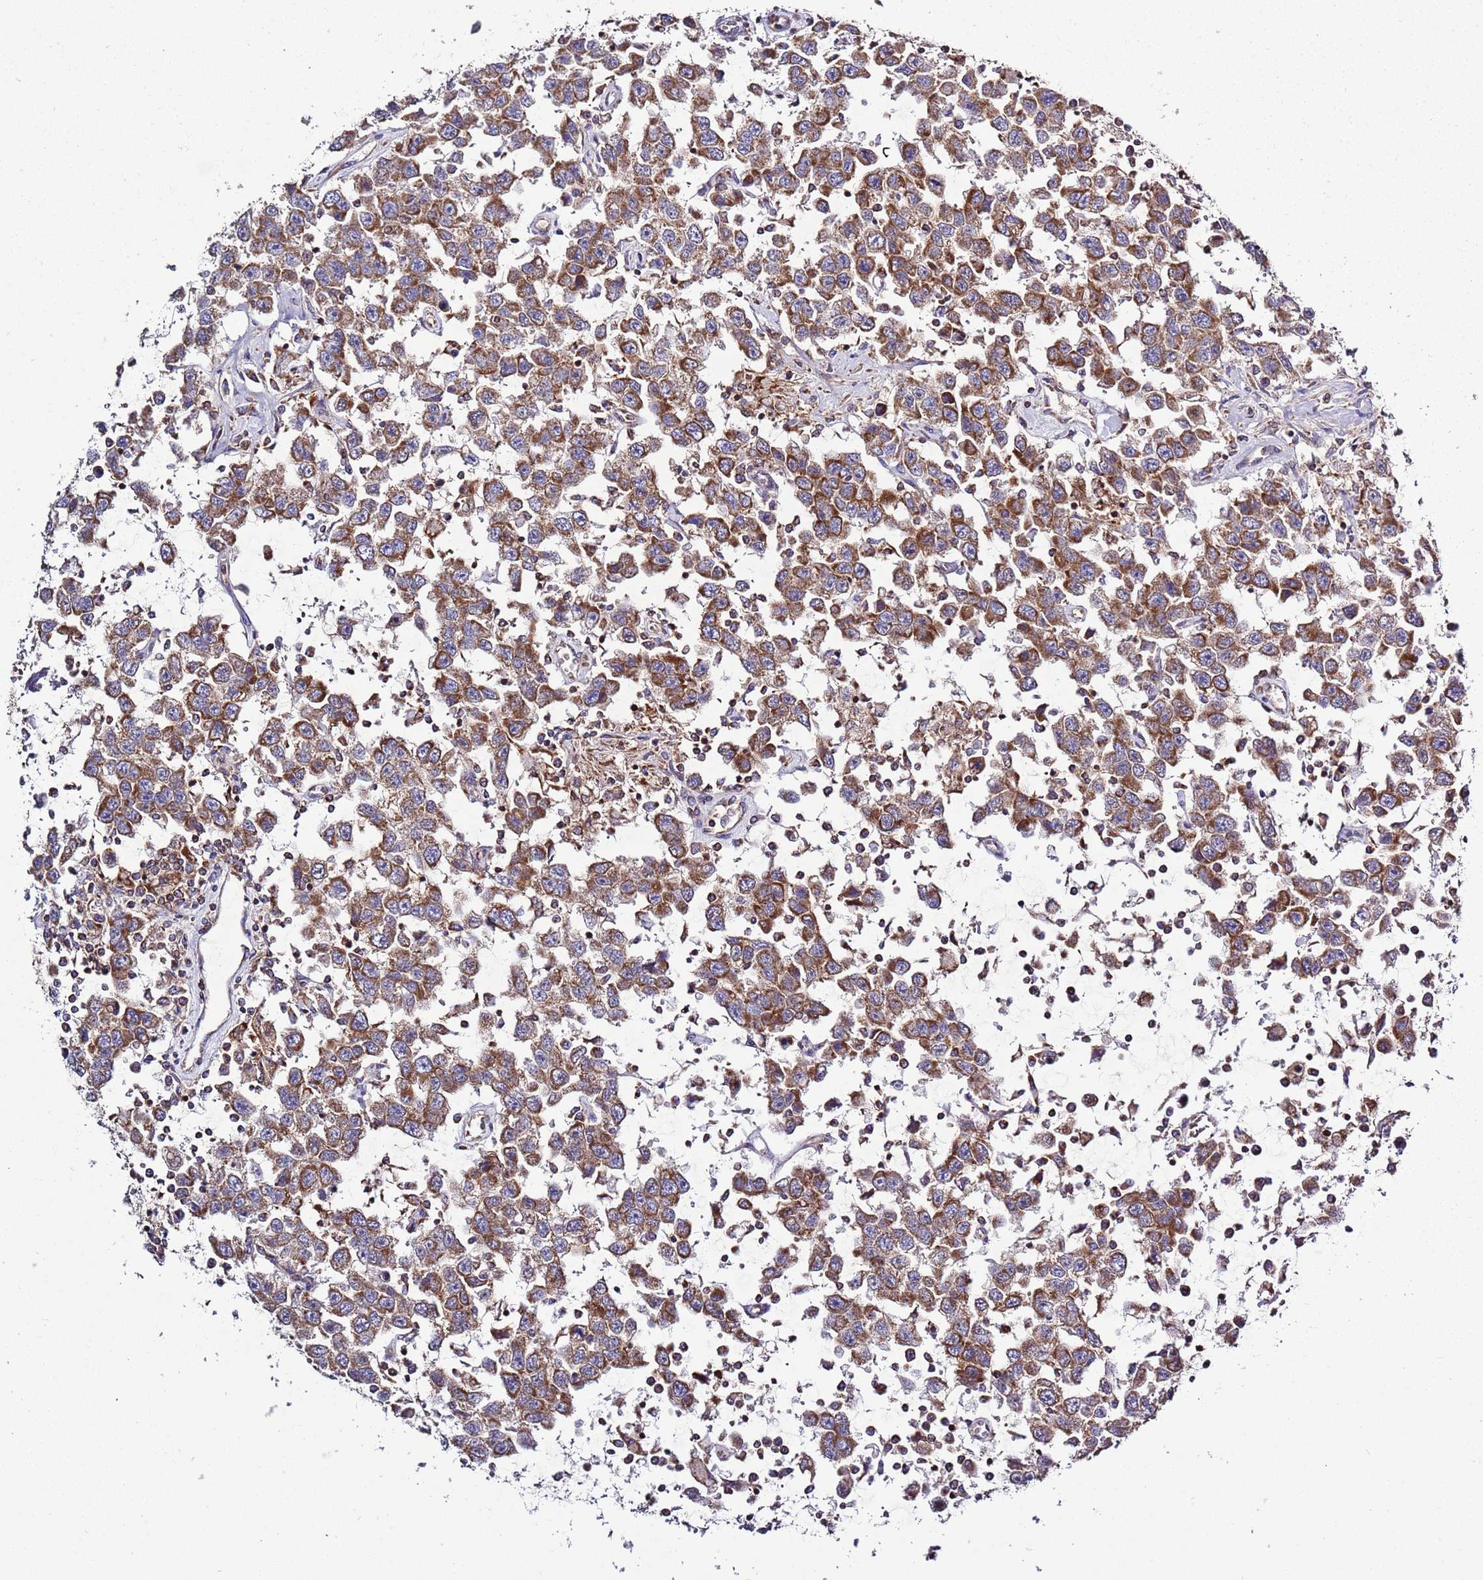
{"staining": {"intensity": "moderate", "quantity": ">75%", "location": "cytoplasmic/membranous"}, "tissue": "testis cancer", "cell_type": "Tumor cells", "image_type": "cancer", "snomed": [{"axis": "morphology", "description": "Seminoma, NOS"}, {"axis": "topography", "description": "Testis"}], "caption": "This photomicrograph reveals immunohistochemistry (IHC) staining of testis seminoma, with medium moderate cytoplasmic/membranous staining in approximately >75% of tumor cells.", "gene": "IRS4", "patient": {"sex": "male", "age": 41}}